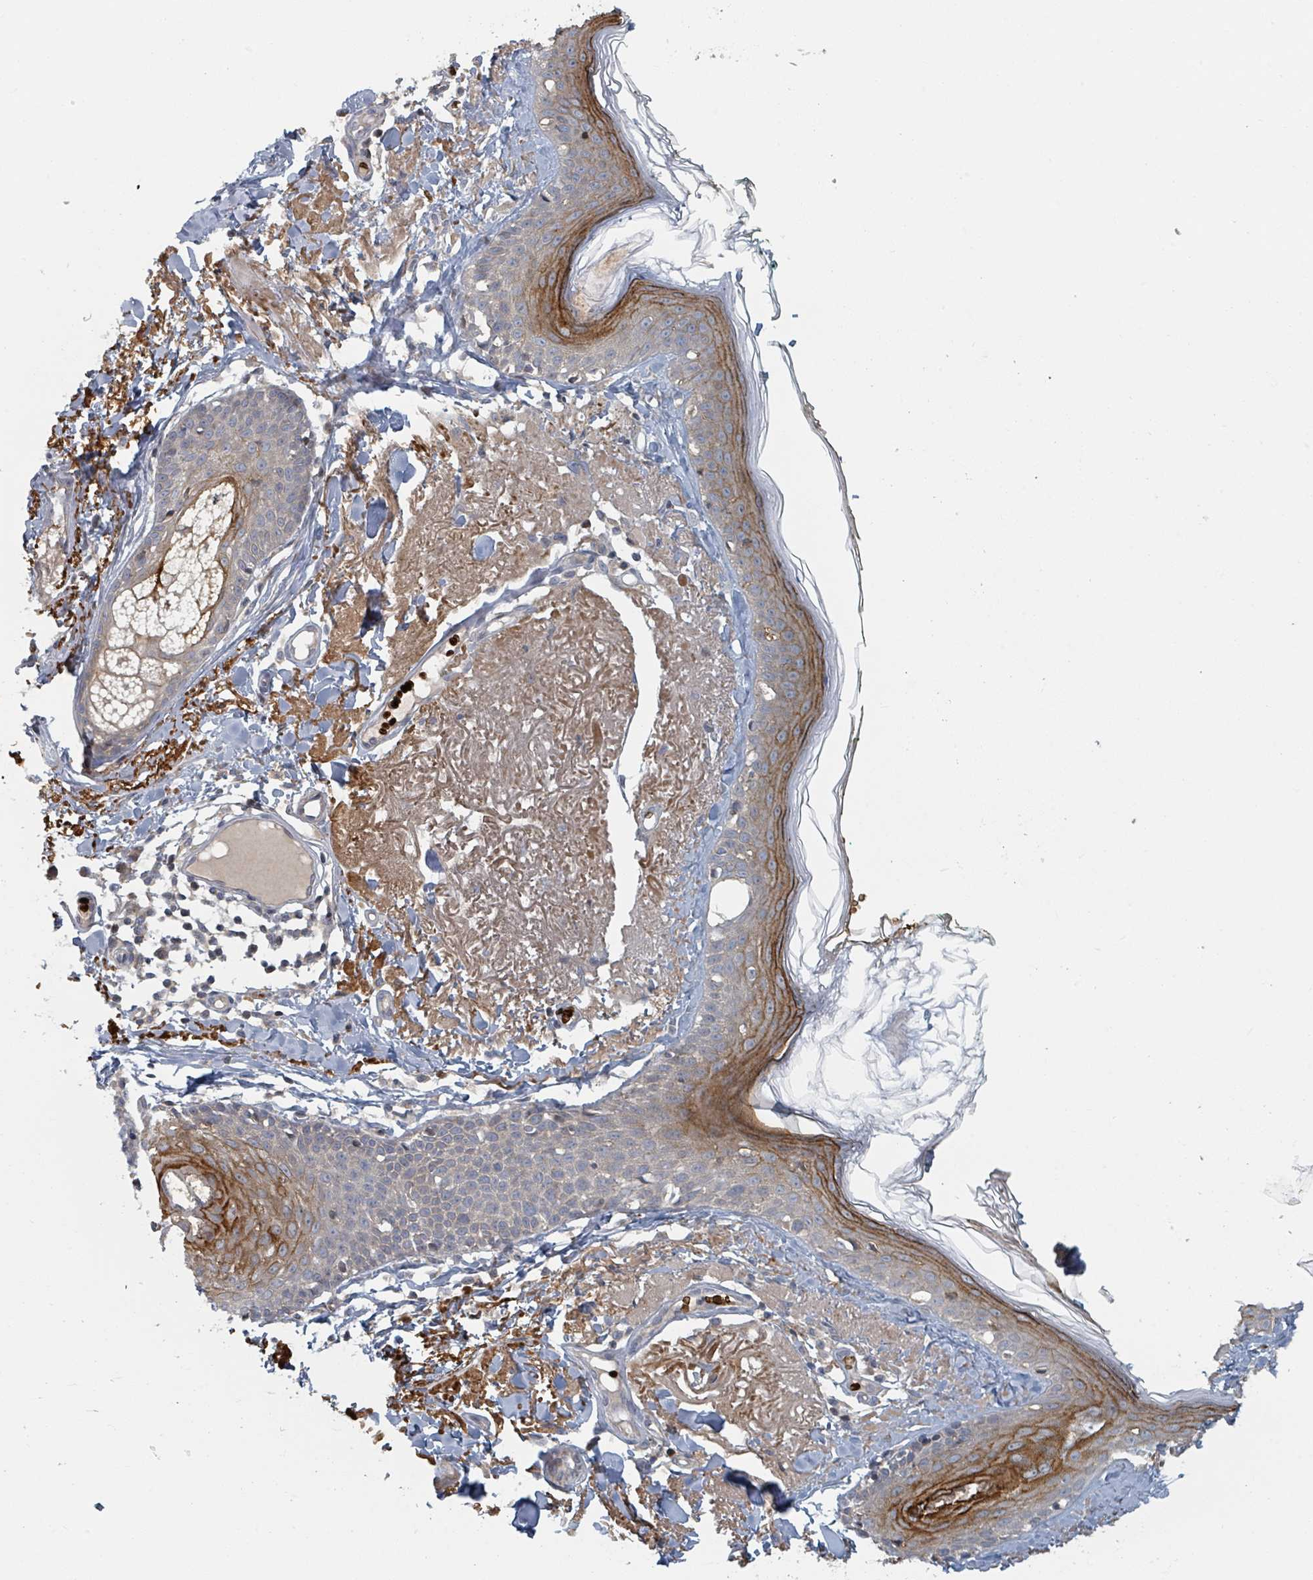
{"staining": {"intensity": "negative", "quantity": "none", "location": "none"}, "tissue": "skin", "cell_type": "Fibroblasts", "image_type": "normal", "snomed": [{"axis": "morphology", "description": "Normal tissue, NOS"}, {"axis": "morphology", "description": "Malignant melanoma, NOS"}, {"axis": "topography", "description": "Skin"}], "caption": "DAB immunohistochemical staining of unremarkable human skin shows no significant expression in fibroblasts. (DAB immunohistochemistry (IHC) with hematoxylin counter stain).", "gene": "TRPC4AP", "patient": {"sex": "male", "age": 80}}